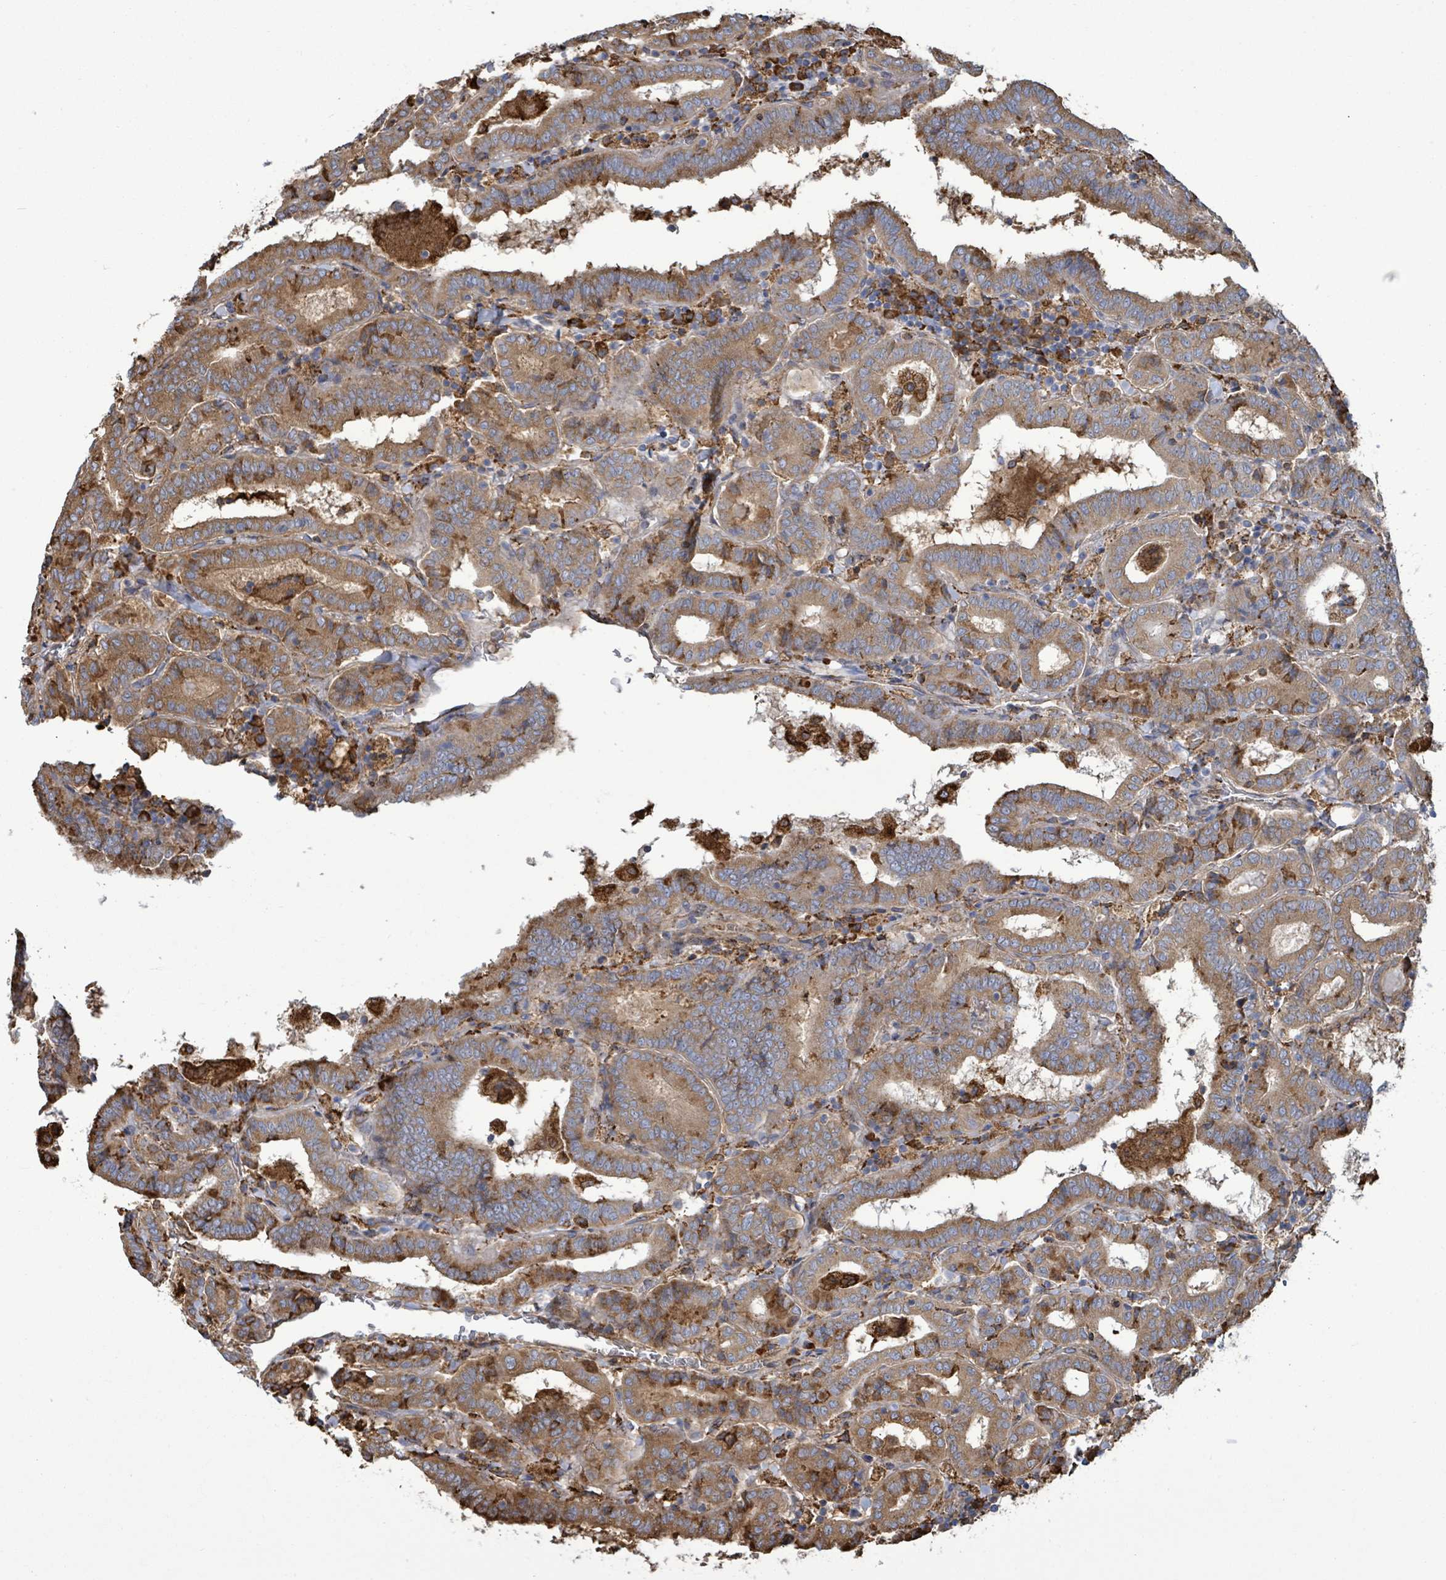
{"staining": {"intensity": "moderate", "quantity": ">75%", "location": "cytoplasmic/membranous"}, "tissue": "thyroid cancer", "cell_type": "Tumor cells", "image_type": "cancer", "snomed": [{"axis": "morphology", "description": "Papillary adenocarcinoma, NOS"}, {"axis": "topography", "description": "Thyroid gland"}], "caption": "DAB immunohistochemical staining of human thyroid cancer (papillary adenocarcinoma) shows moderate cytoplasmic/membranous protein positivity in about >75% of tumor cells.", "gene": "RFPL4A", "patient": {"sex": "female", "age": 72}}